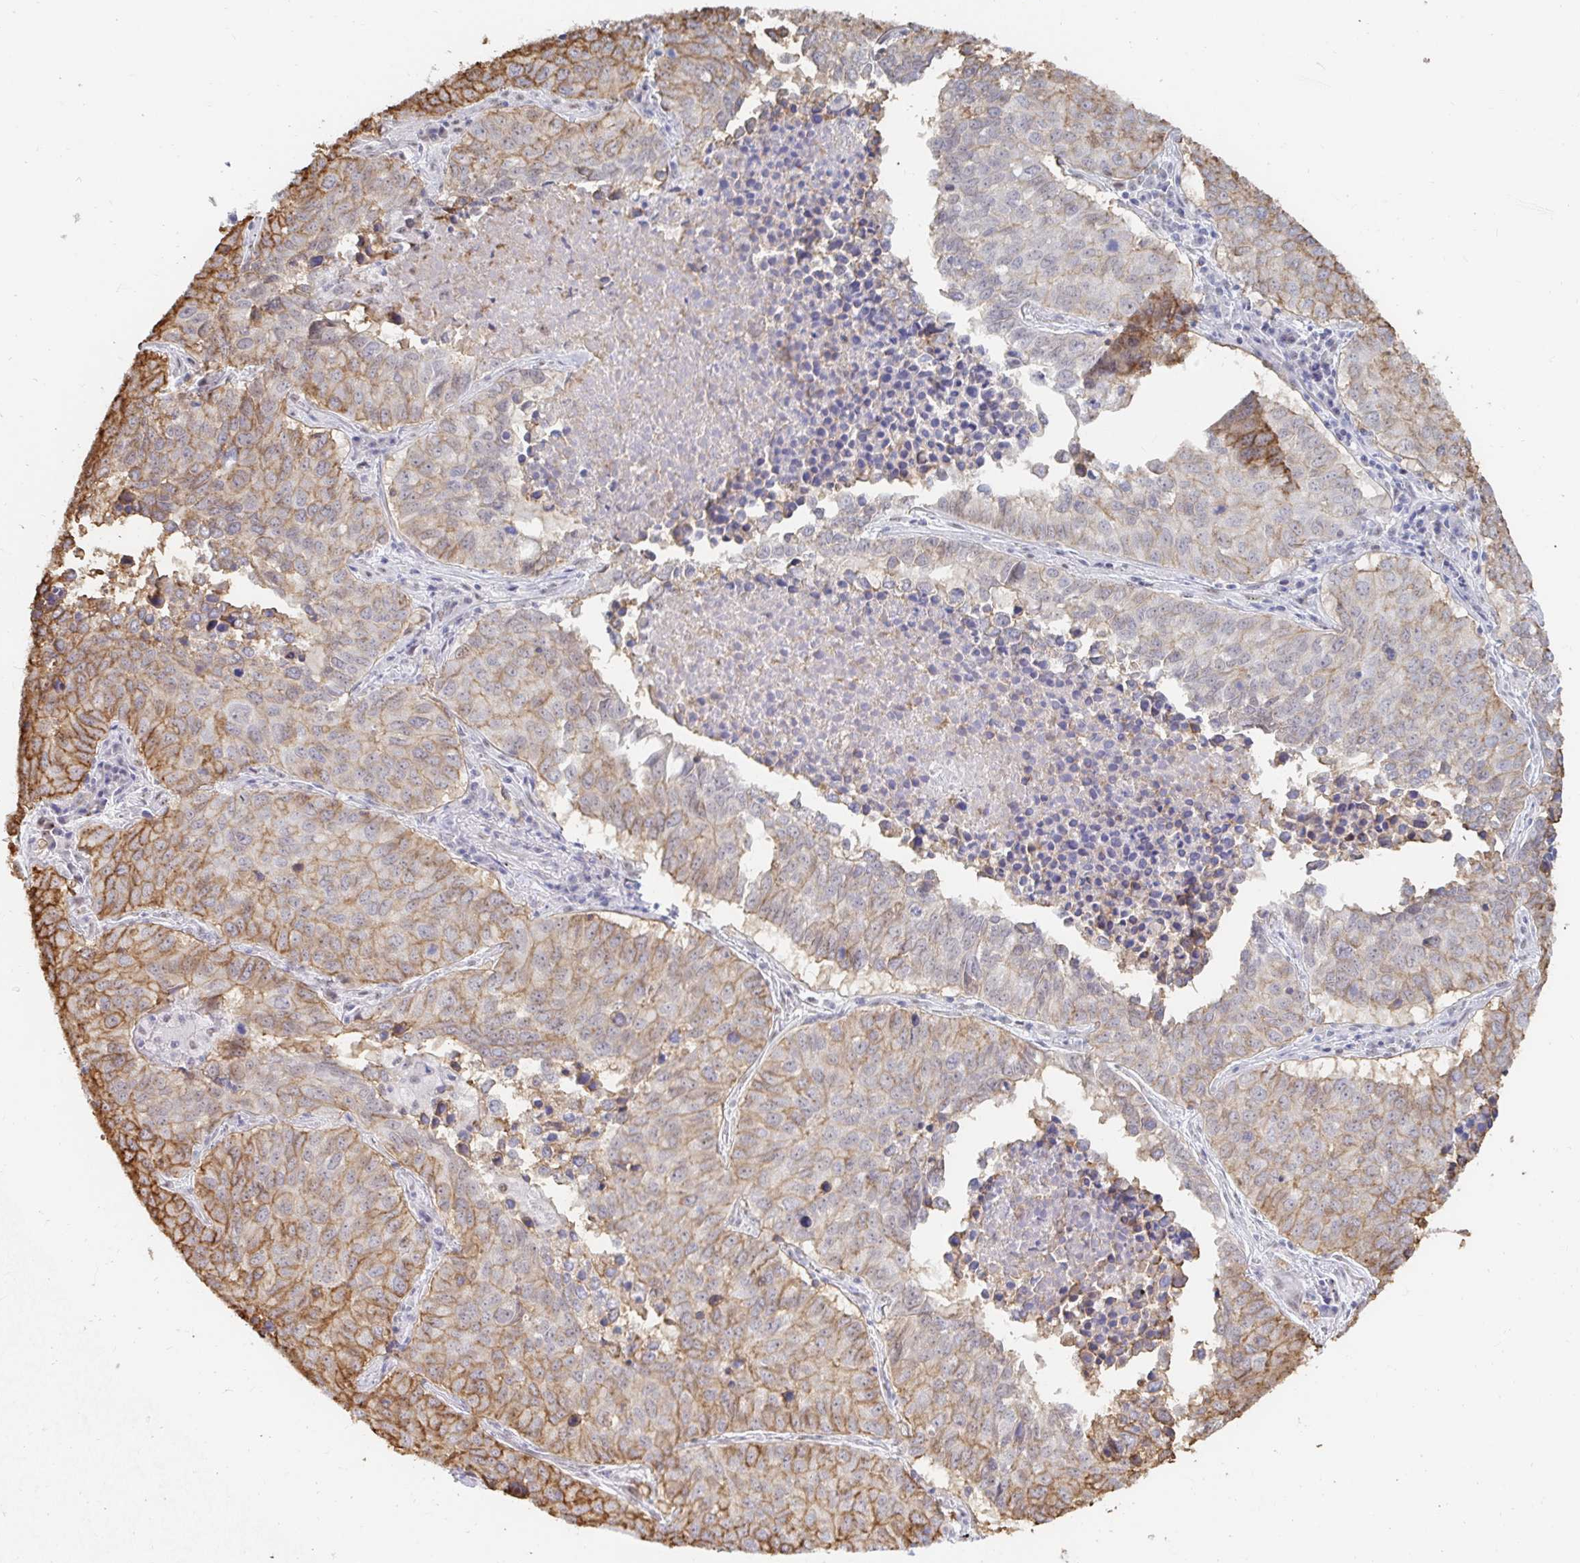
{"staining": {"intensity": "moderate", "quantity": ">75%", "location": "cytoplasmic/membranous"}, "tissue": "lung cancer", "cell_type": "Tumor cells", "image_type": "cancer", "snomed": [{"axis": "morphology", "description": "Adenocarcinoma, NOS"}, {"axis": "topography", "description": "Lung"}], "caption": "Lung cancer (adenocarcinoma) stained with a brown dye demonstrates moderate cytoplasmic/membranous positive expression in approximately >75% of tumor cells.", "gene": "COL28A1", "patient": {"sex": "female", "age": 50}}